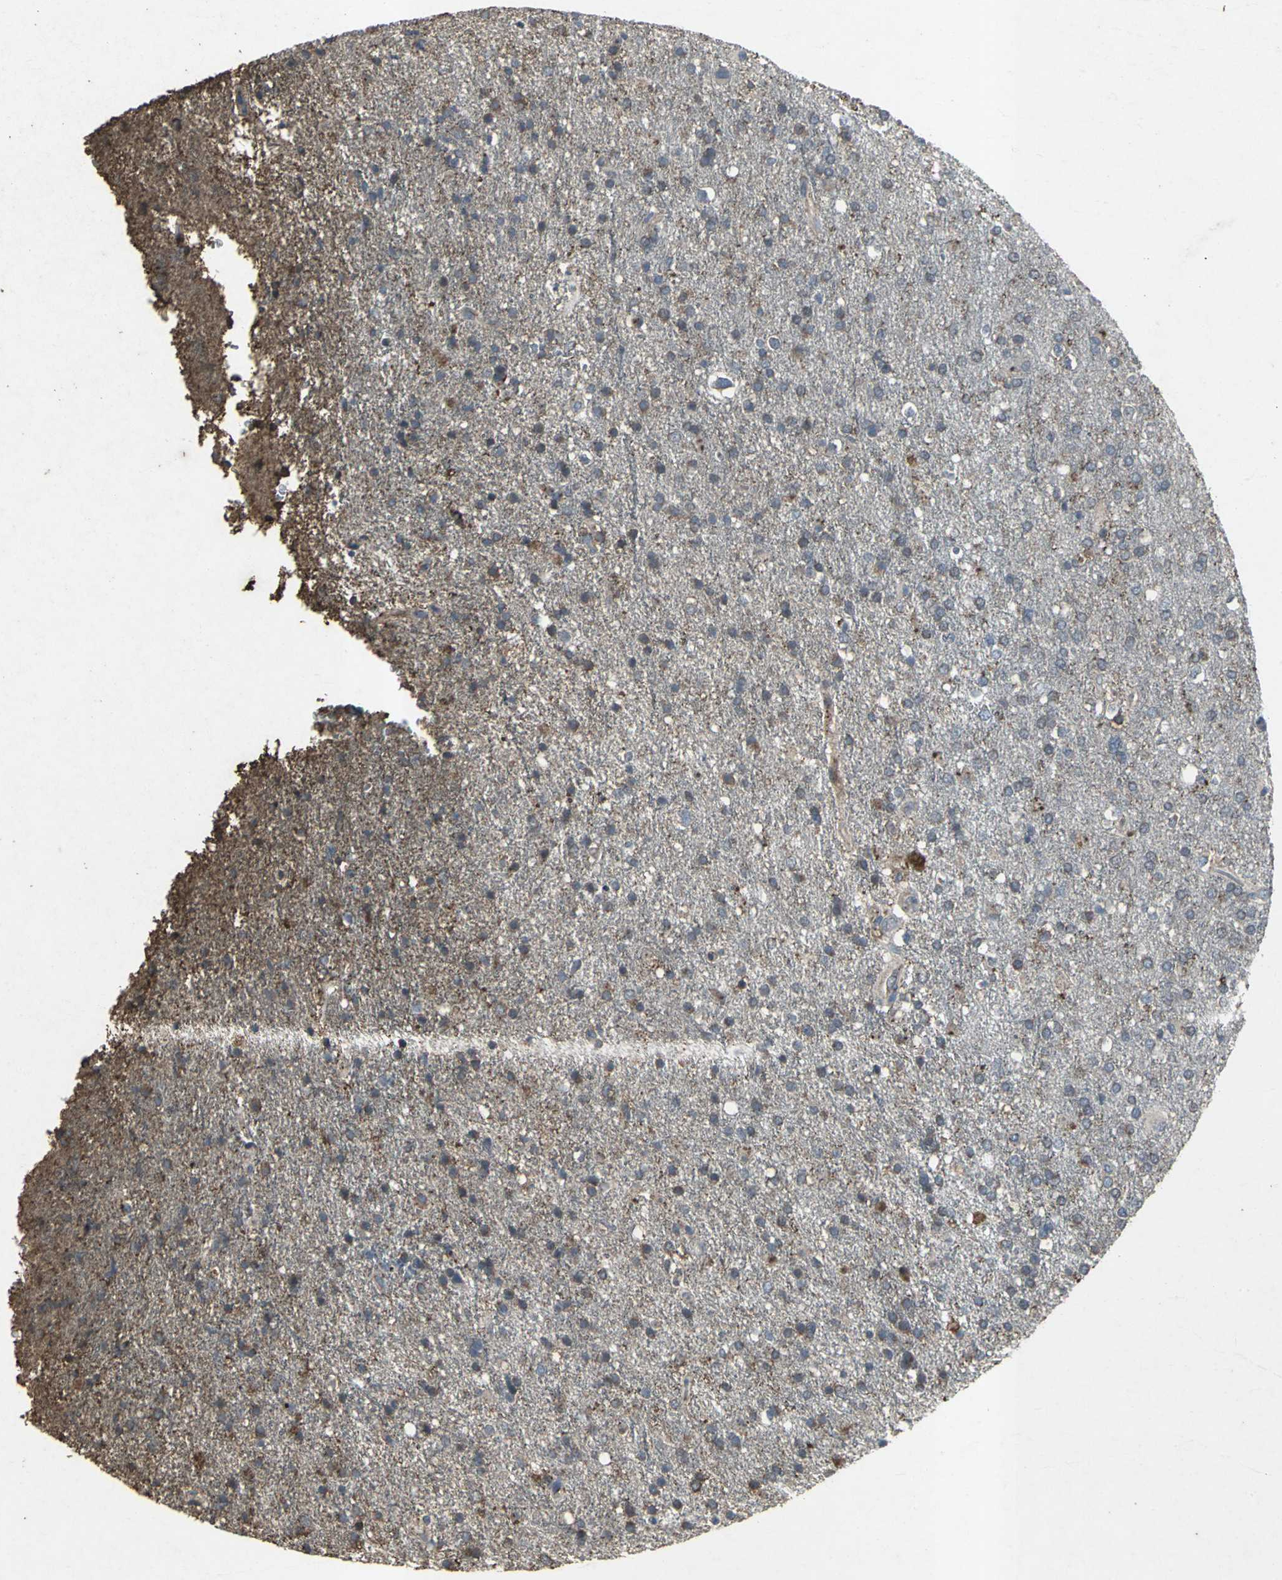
{"staining": {"intensity": "moderate", "quantity": ">75%", "location": "cytoplasmic/membranous"}, "tissue": "glioma", "cell_type": "Tumor cells", "image_type": "cancer", "snomed": [{"axis": "morphology", "description": "Glioma, malignant, High grade"}, {"axis": "topography", "description": "Brain"}], "caption": "Glioma was stained to show a protein in brown. There is medium levels of moderate cytoplasmic/membranous expression in about >75% of tumor cells. Nuclei are stained in blue.", "gene": "CCR9", "patient": {"sex": "male", "age": 33}}